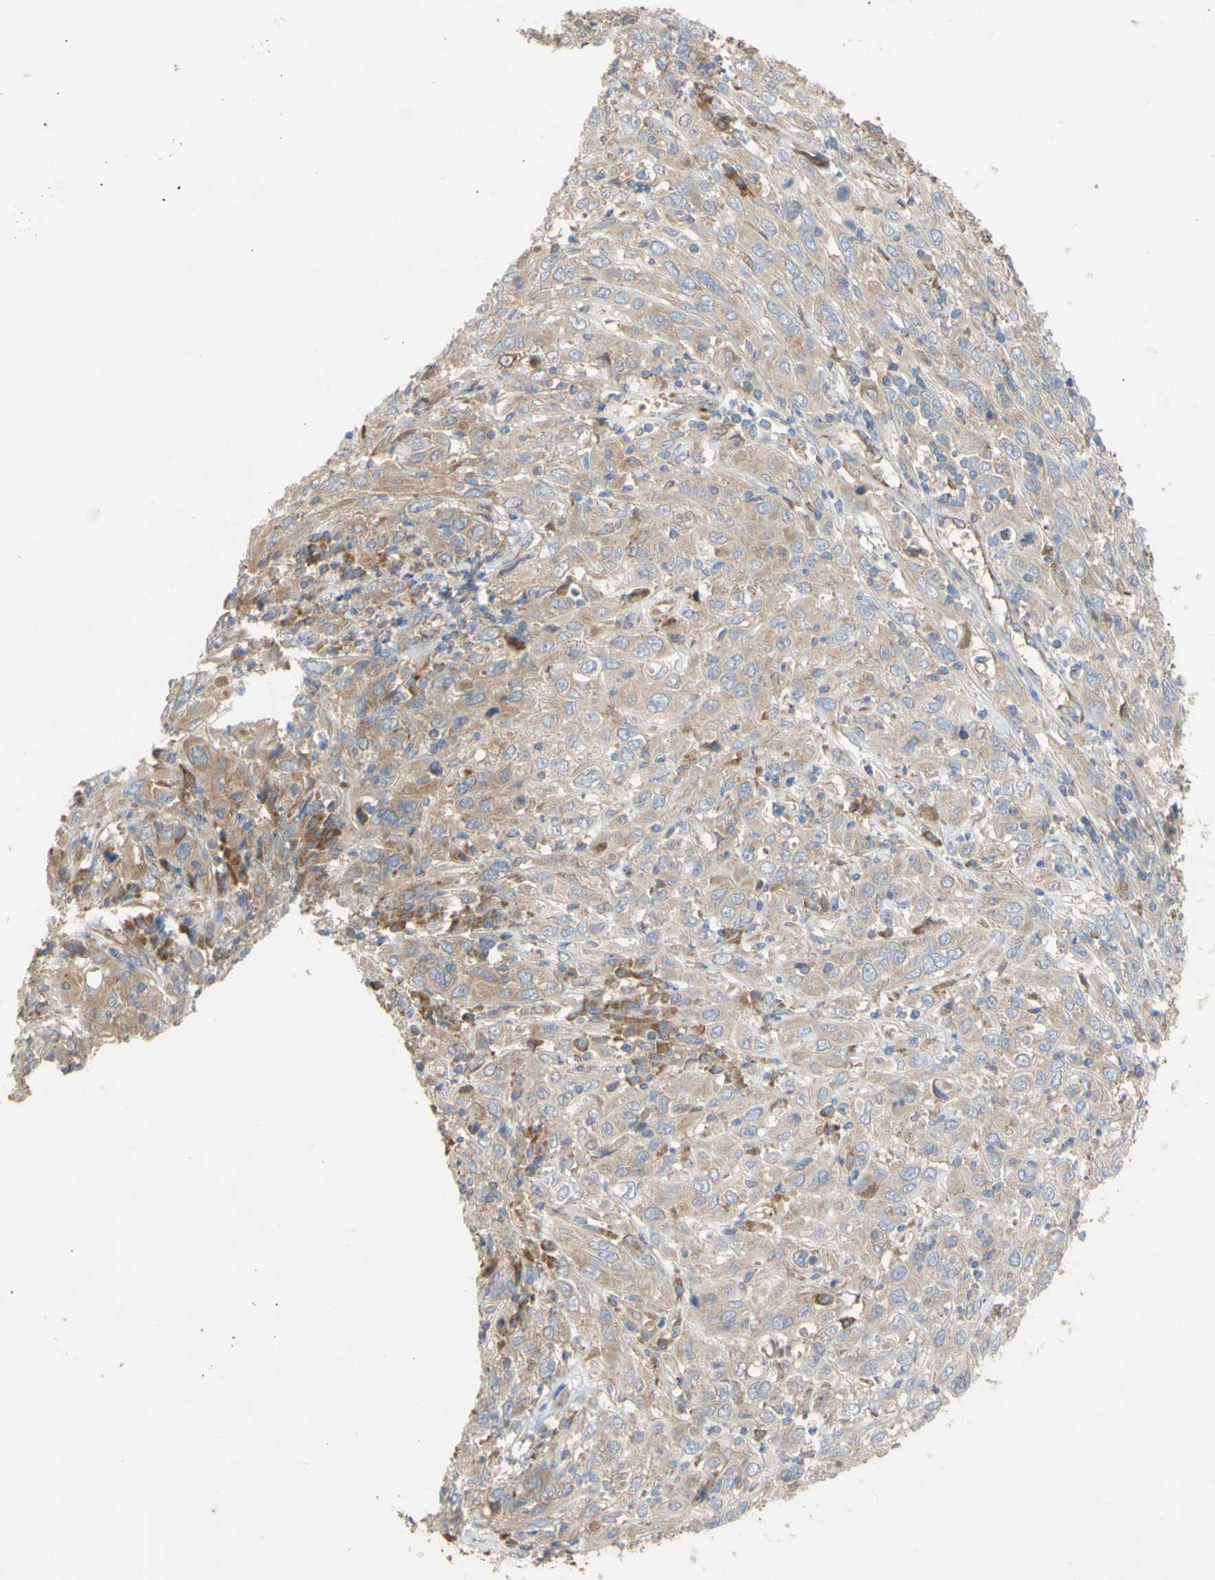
{"staining": {"intensity": "weak", "quantity": "25%-75%", "location": "cytoplasmic/membranous"}, "tissue": "cervical cancer", "cell_type": "Tumor cells", "image_type": "cancer", "snomed": [{"axis": "morphology", "description": "Squamous cell carcinoma, NOS"}, {"axis": "topography", "description": "Cervix"}], "caption": "This photomicrograph exhibits cervical squamous cell carcinoma stained with immunohistochemistry (IHC) to label a protein in brown. The cytoplasmic/membranous of tumor cells show weak positivity for the protein. Nuclei are counter-stained blue.", "gene": "EIF2S3", "patient": {"sex": "female", "age": 46}}